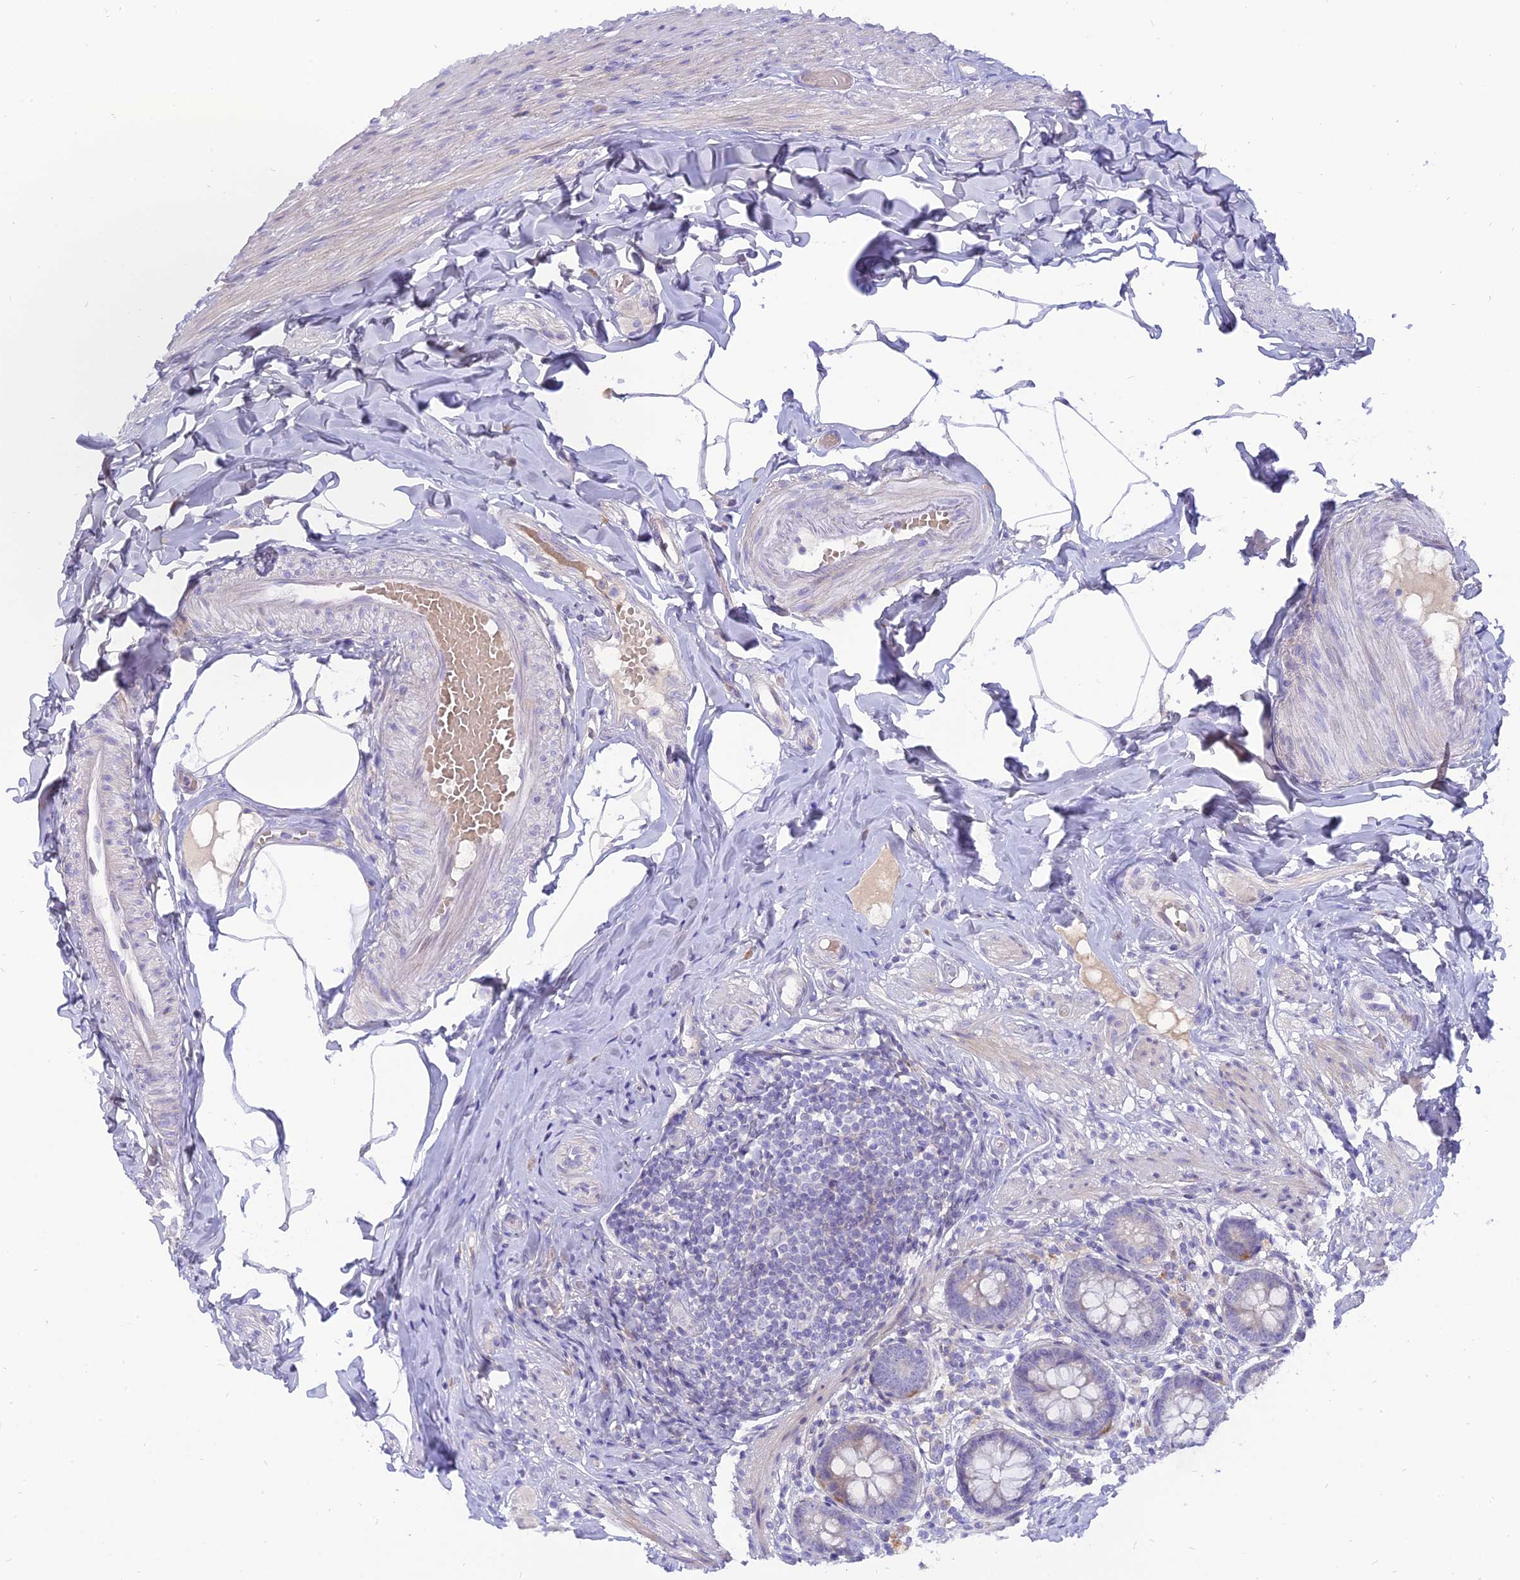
{"staining": {"intensity": "moderate", "quantity": "<25%", "location": "cytoplasmic/membranous"}, "tissue": "appendix", "cell_type": "Glandular cells", "image_type": "normal", "snomed": [{"axis": "morphology", "description": "Normal tissue, NOS"}, {"axis": "topography", "description": "Appendix"}], "caption": "Protein staining of normal appendix reveals moderate cytoplasmic/membranous expression in approximately <25% of glandular cells.", "gene": "MBD3L1", "patient": {"sex": "male", "age": 55}}